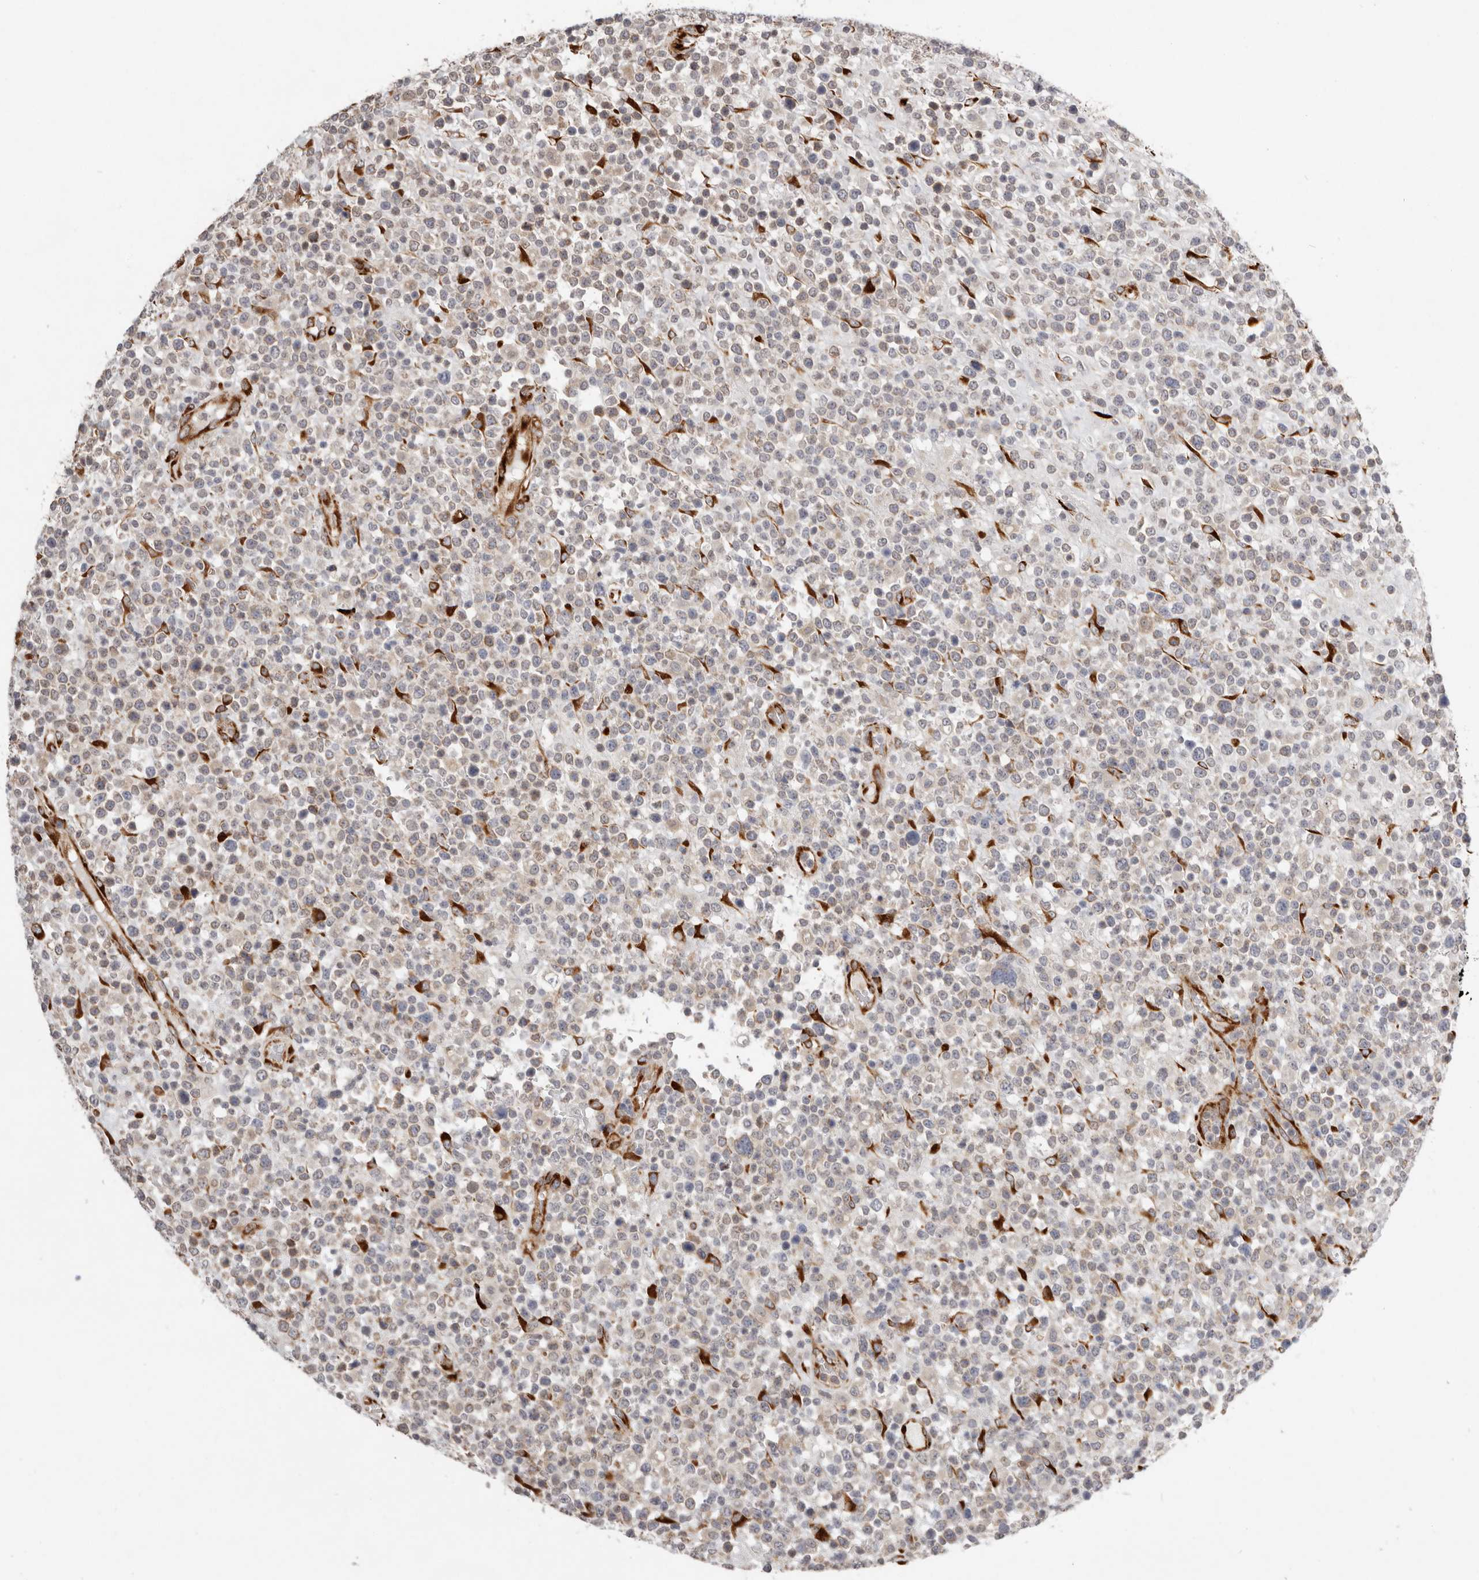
{"staining": {"intensity": "weak", "quantity": "25%-75%", "location": "cytoplasmic/membranous"}, "tissue": "lymphoma", "cell_type": "Tumor cells", "image_type": "cancer", "snomed": [{"axis": "morphology", "description": "Malignant lymphoma, non-Hodgkin's type, High grade"}, {"axis": "topography", "description": "Colon"}], "caption": "The histopathology image reveals a brown stain indicating the presence of a protein in the cytoplasmic/membranous of tumor cells in malignant lymphoma, non-Hodgkin's type (high-grade).", "gene": "WDTC1", "patient": {"sex": "female", "age": 53}}